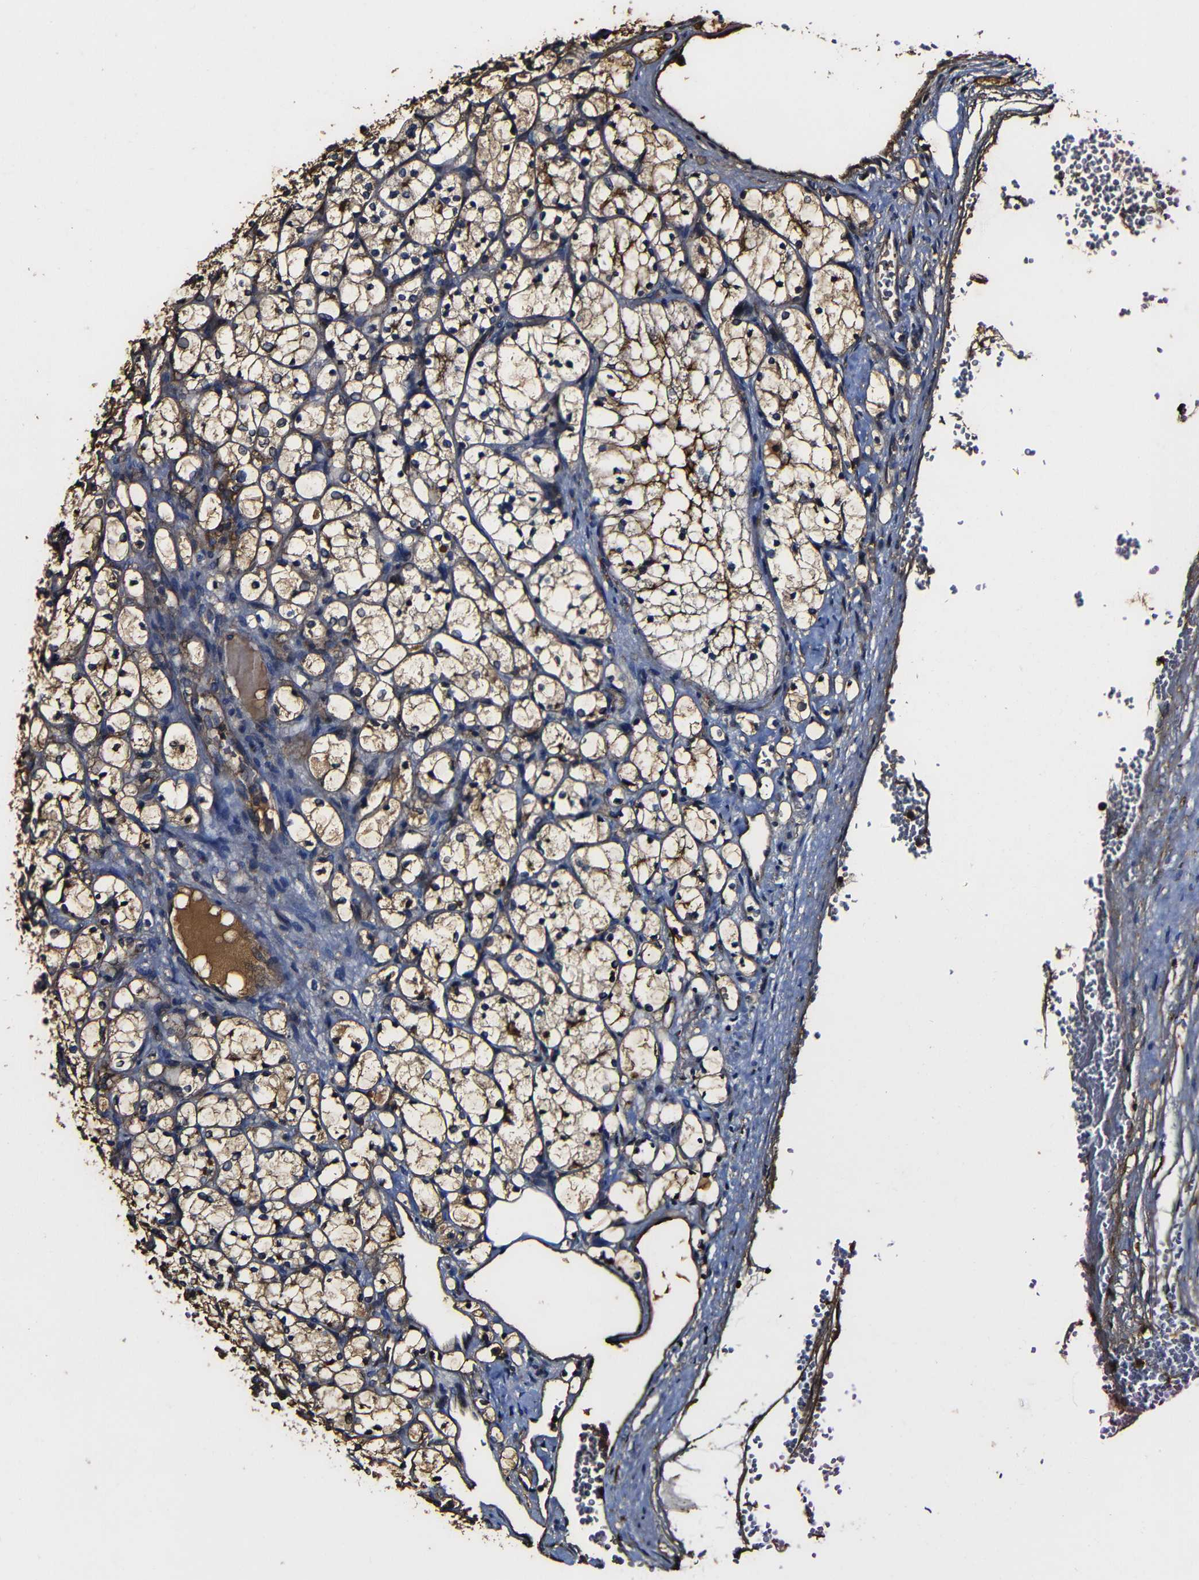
{"staining": {"intensity": "moderate", "quantity": ">75%", "location": "cytoplasmic/membranous"}, "tissue": "renal cancer", "cell_type": "Tumor cells", "image_type": "cancer", "snomed": [{"axis": "morphology", "description": "Adenocarcinoma, NOS"}, {"axis": "topography", "description": "Kidney"}], "caption": "Immunohistochemistry of adenocarcinoma (renal) reveals medium levels of moderate cytoplasmic/membranous expression in approximately >75% of tumor cells.", "gene": "MSN", "patient": {"sex": "female", "age": 69}}